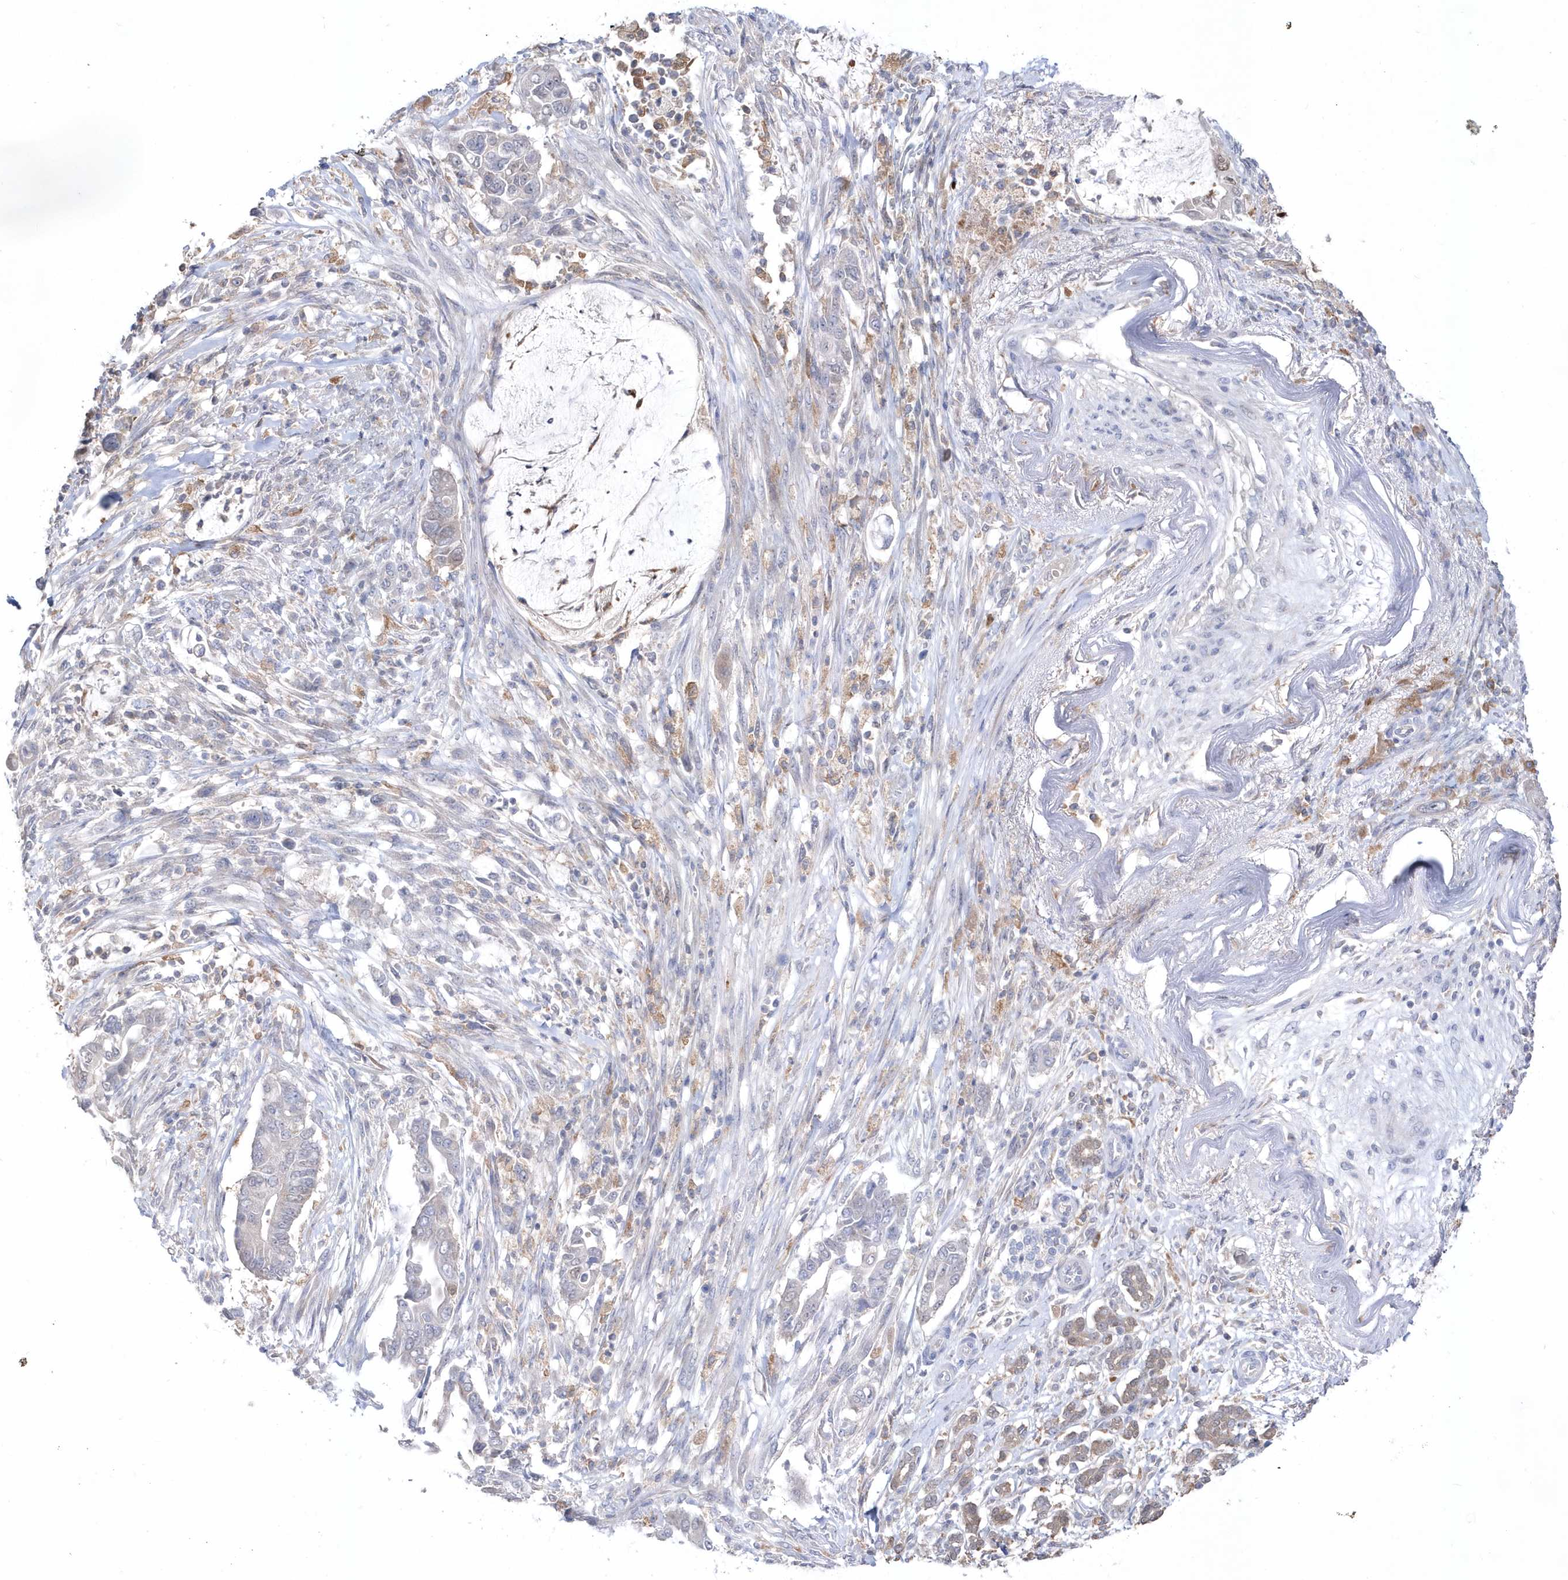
{"staining": {"intensity": "negative", "quantity": "none", "location": "none"}, "tissue": "pancreatic cancer", "cell_type": "Tumor cells", "image_type": "cancer", "snomed": [{"axis": "morphology", "description": "Adenocarcinoma, NOS"}, {"axis": "topography", "description": "Pancreas"}], "caption": "IHC image of neoplastic tissue: pancreatic cancer stained with DAB (3,3'-diaminobenzidine) shows no significant protein staining in tumor cells.", "gene": "BDH2", "patient": {"sex": "male", "age": 68}}